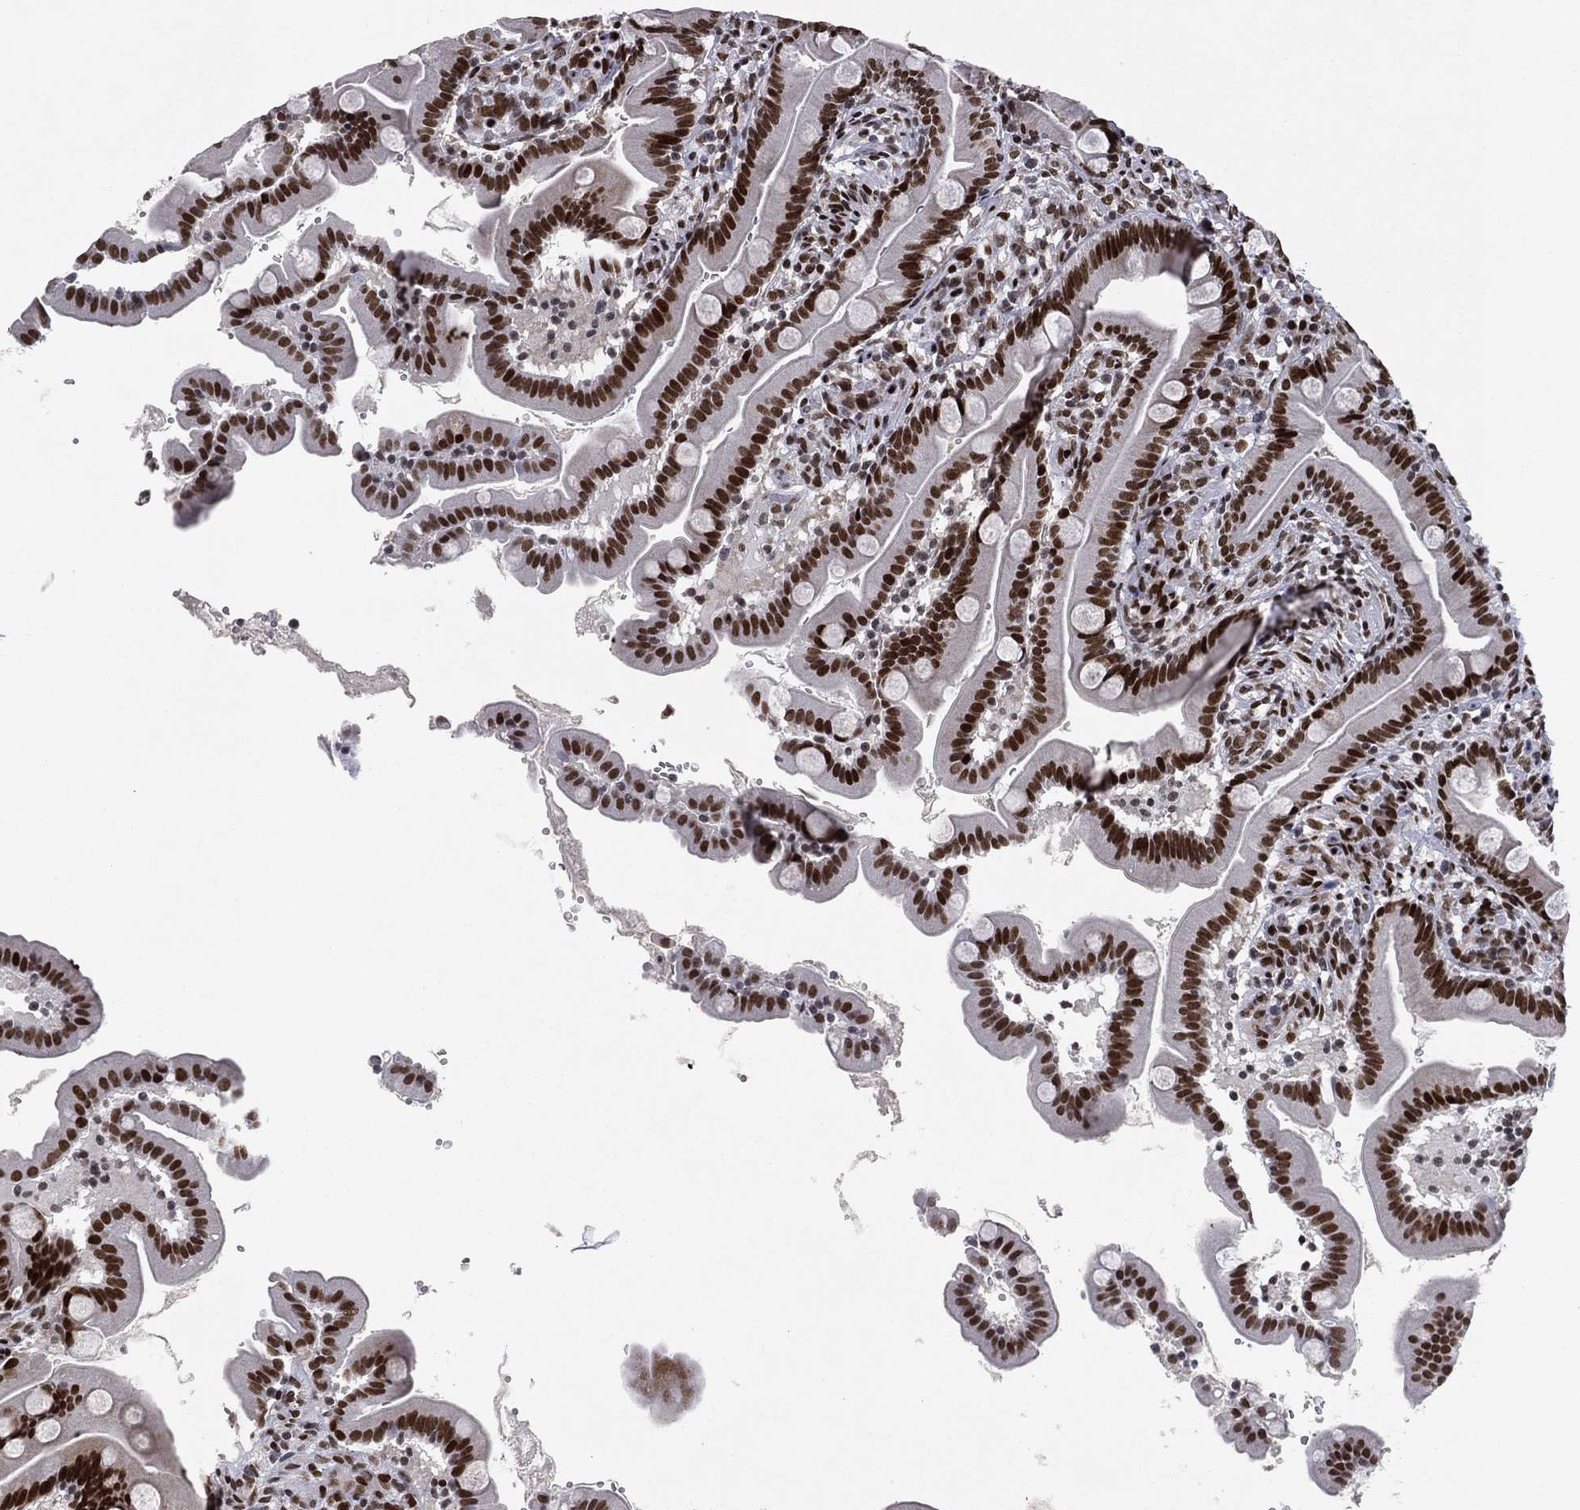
{"staining": {"intensity": "strong", "quantity": ">75%", "location": "nuclear"}, "tissue": "small intestine", "cell_type": "Glandular cells", "image_type": "normal", "snomed": [{"axis": "morphology", "description": "Normal tissue, NOS"}, {"axis": "topography", "description": "Small intestine"}], "caption": "Protein analysis of unremarkable small intestine shows strong nuclear expression in about >75% of glandular cells. (DAB IHC, brown staining for protein, blue staining for nuclei).", "gene": "RTF1", "patient": {"sex": "female", "age": 44}}